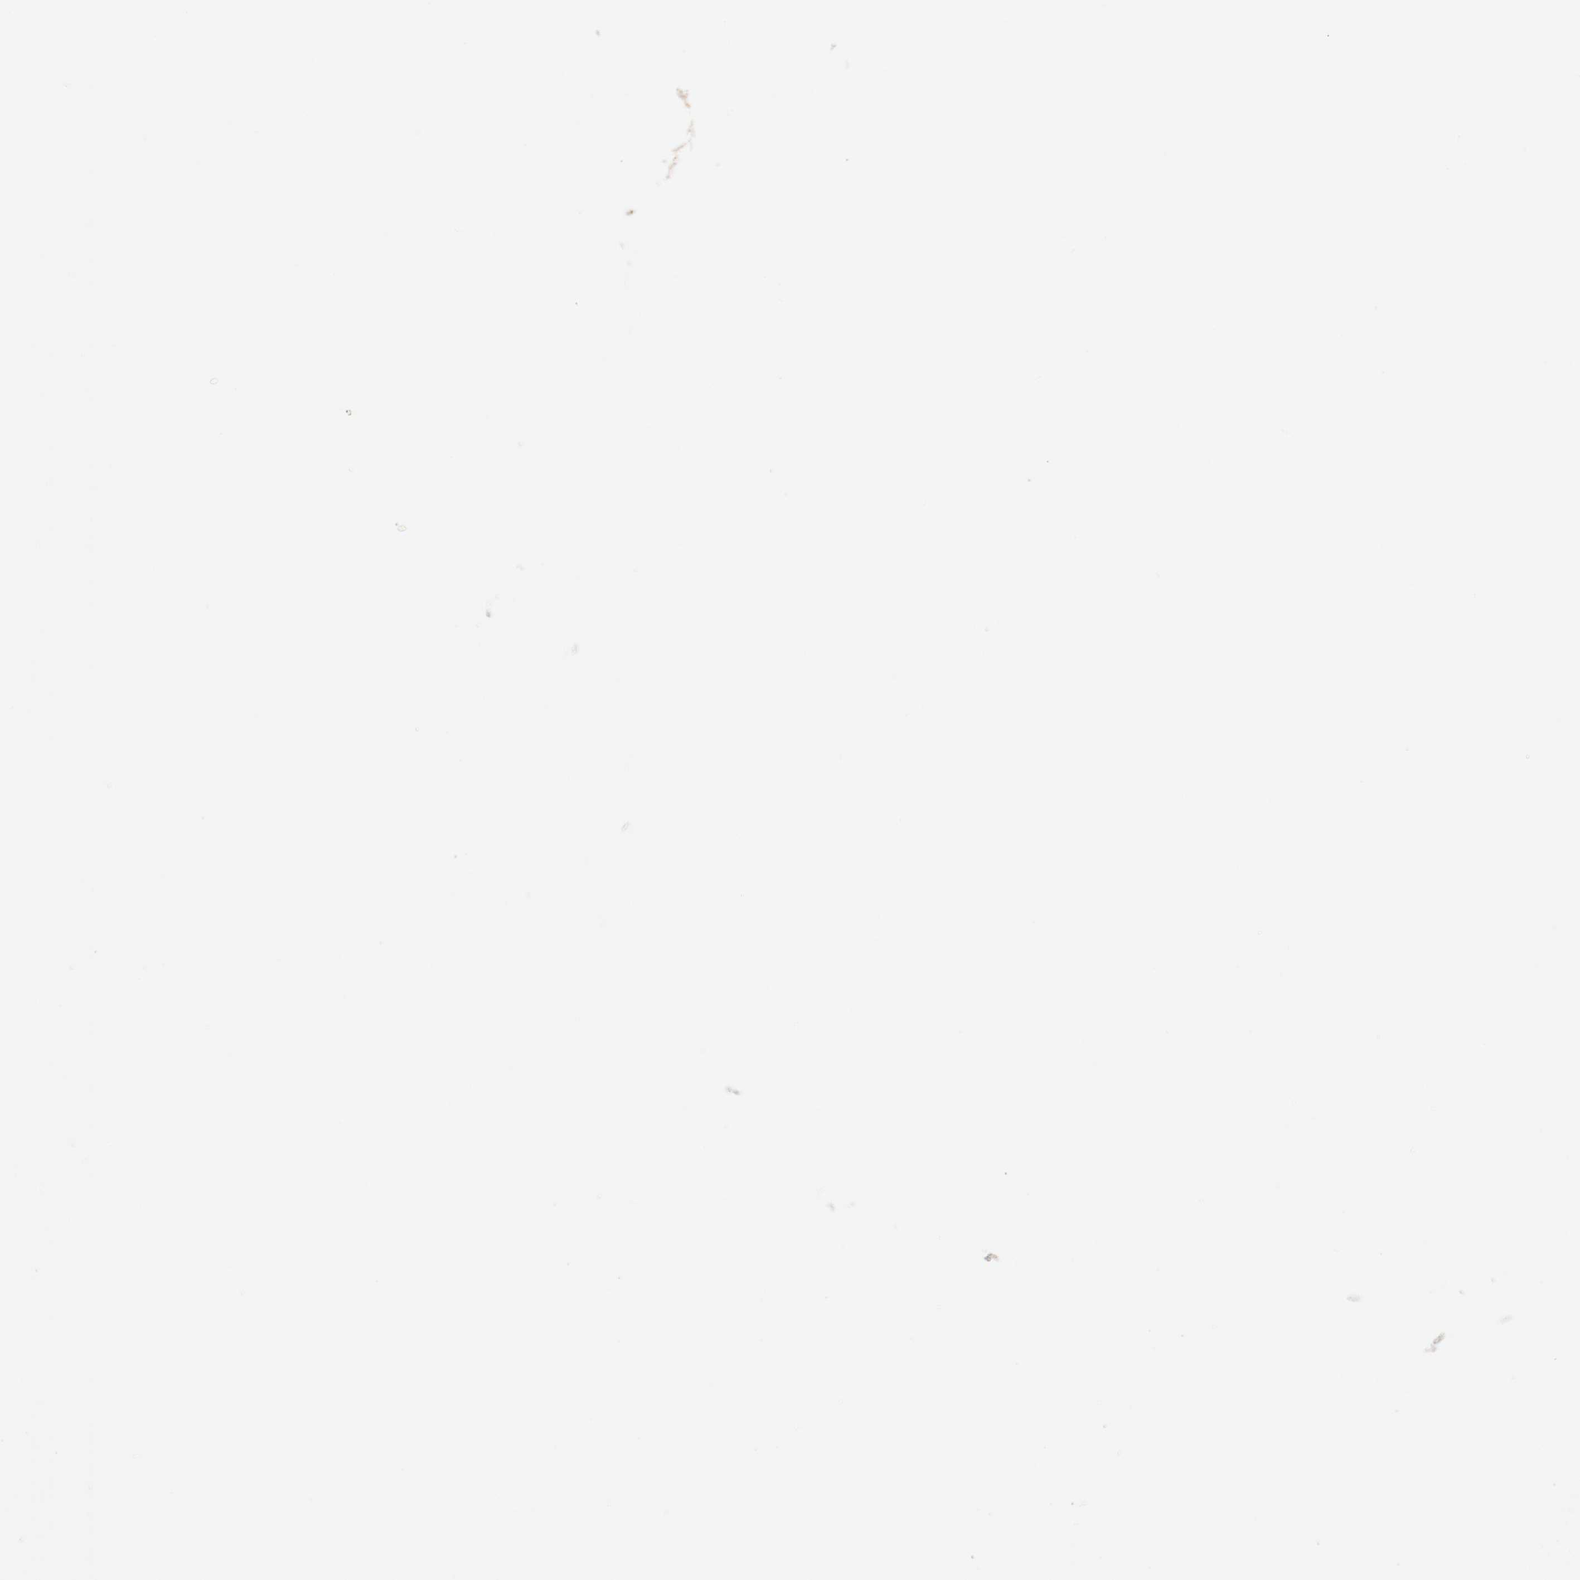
{"staining": {"intensity": "moderate", "quantity": "25%-75%", "location": "cytoplasmic/membranous"}, "tissue": "melanoma", "cell_type": "Tumor cells", "image_type": "cancer", "snomed": [{"axis": "morphology", "description": "Malignant melanoma, NOS"}, {"axis": "topography", "description": "Skin"}], "caption": "Protein expression analysis of melanoma reveals moderate cytoplasmic/membranous positivity in about 25%-75% of tumor cells. (Stains: DAB in brown, nuclei in blue, Microscopy: brightfield microscopy at high magnification).", "gene": "PDPK1", "patient": {"sex": "female", "age": 73}}